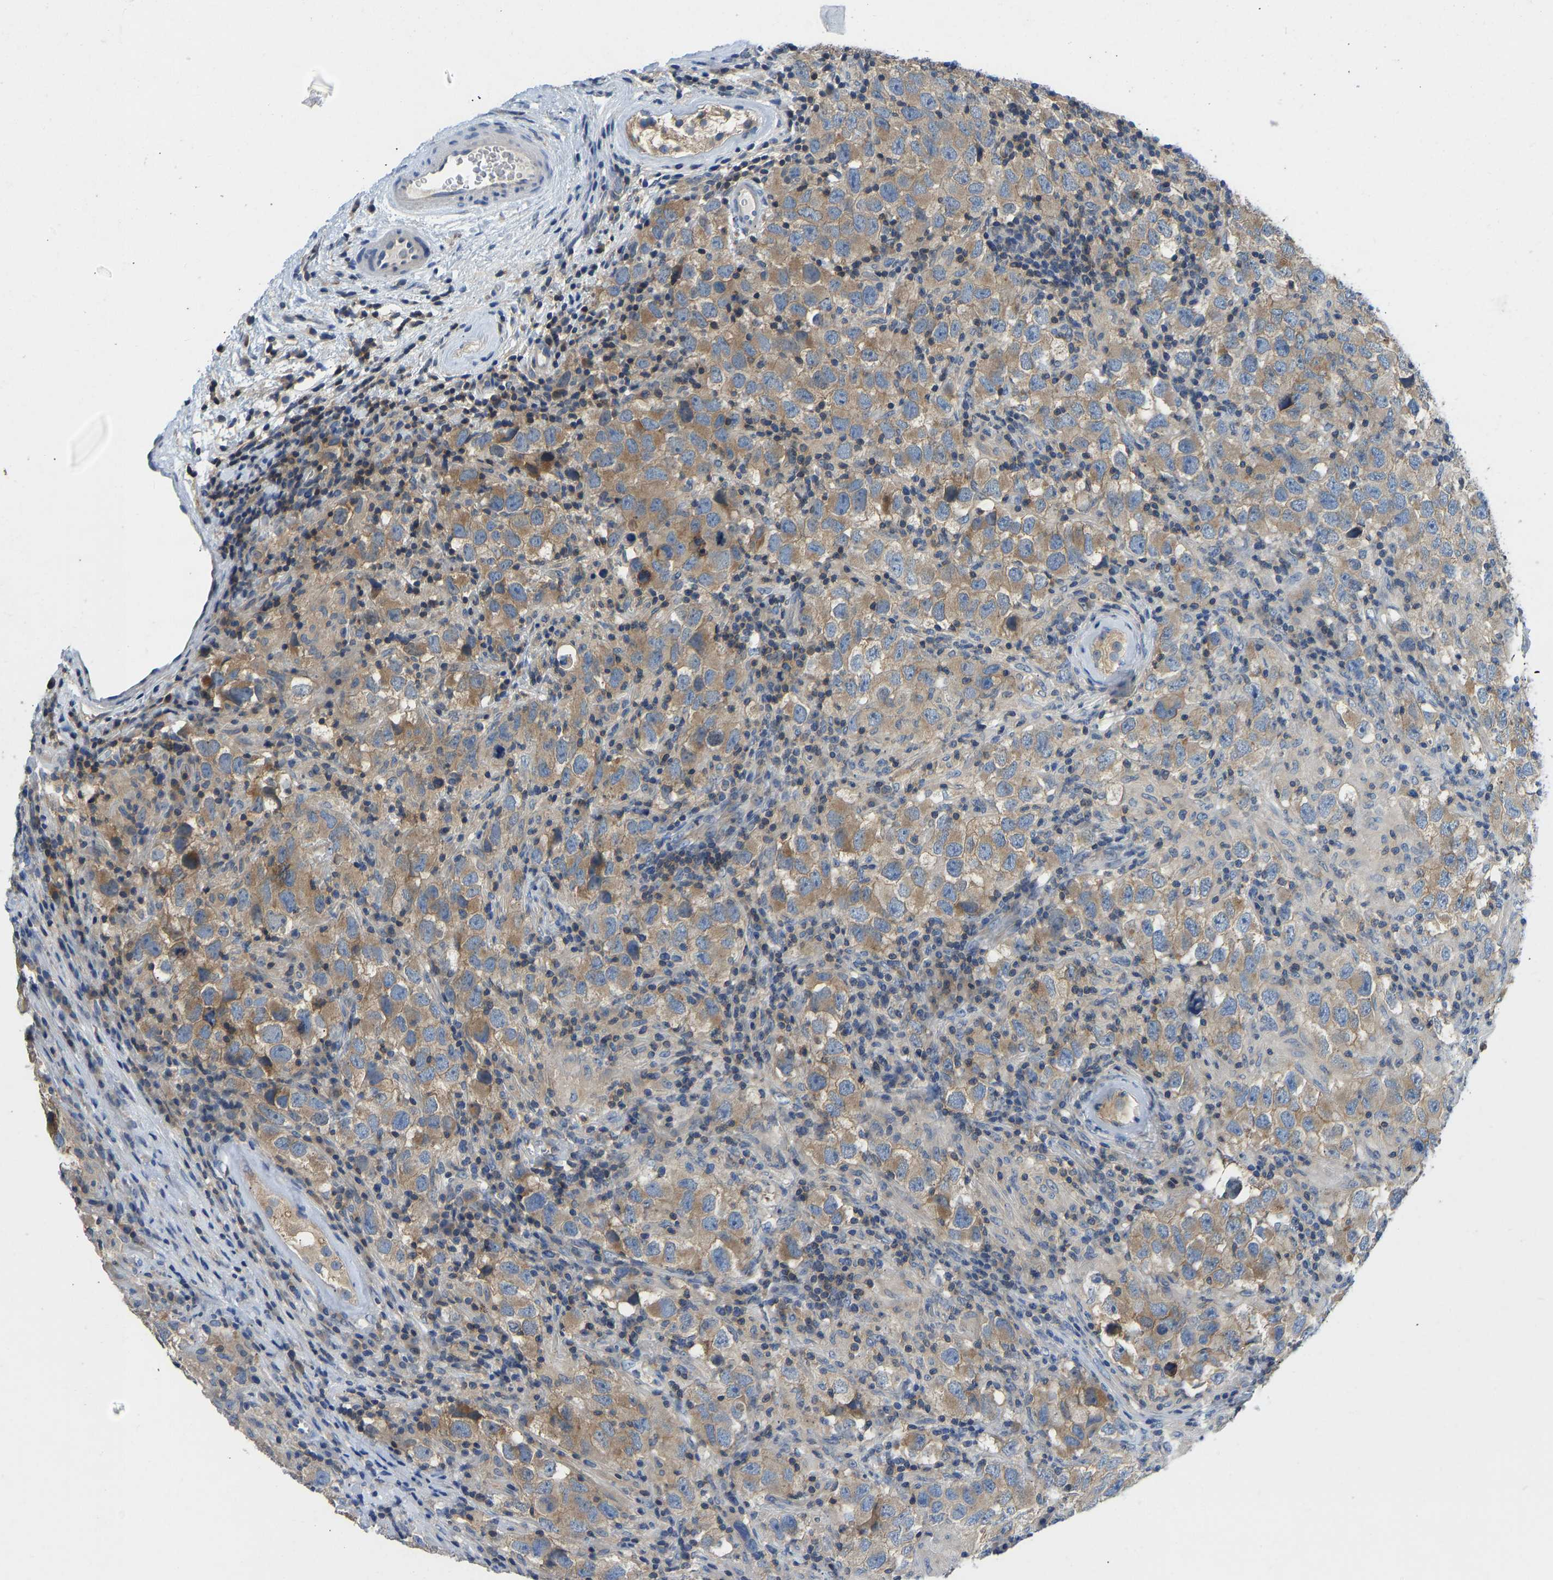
{"staining": {"intensity": "moderate", "quantity": ">75%", "location": "cytoplasmic/membranous"}, "tissue": "testis cancer", "cell_type": "Tumor cells", "image_type": "cancer", "snomed": [{"axis": "morphology", "description": "Carcinoma, Embryonal, NOS"}, {"axis": "topography", "description": "Testis"}], "caption": "This is a photomicrograph of immunohistochemistry staining of embryonal carcinoma (testis), which shows moderate expression in the cytoplasmic/membranous of tumor cells.", "gene": "NDRG3", "patient": {"sex": "male", "age": 21}}